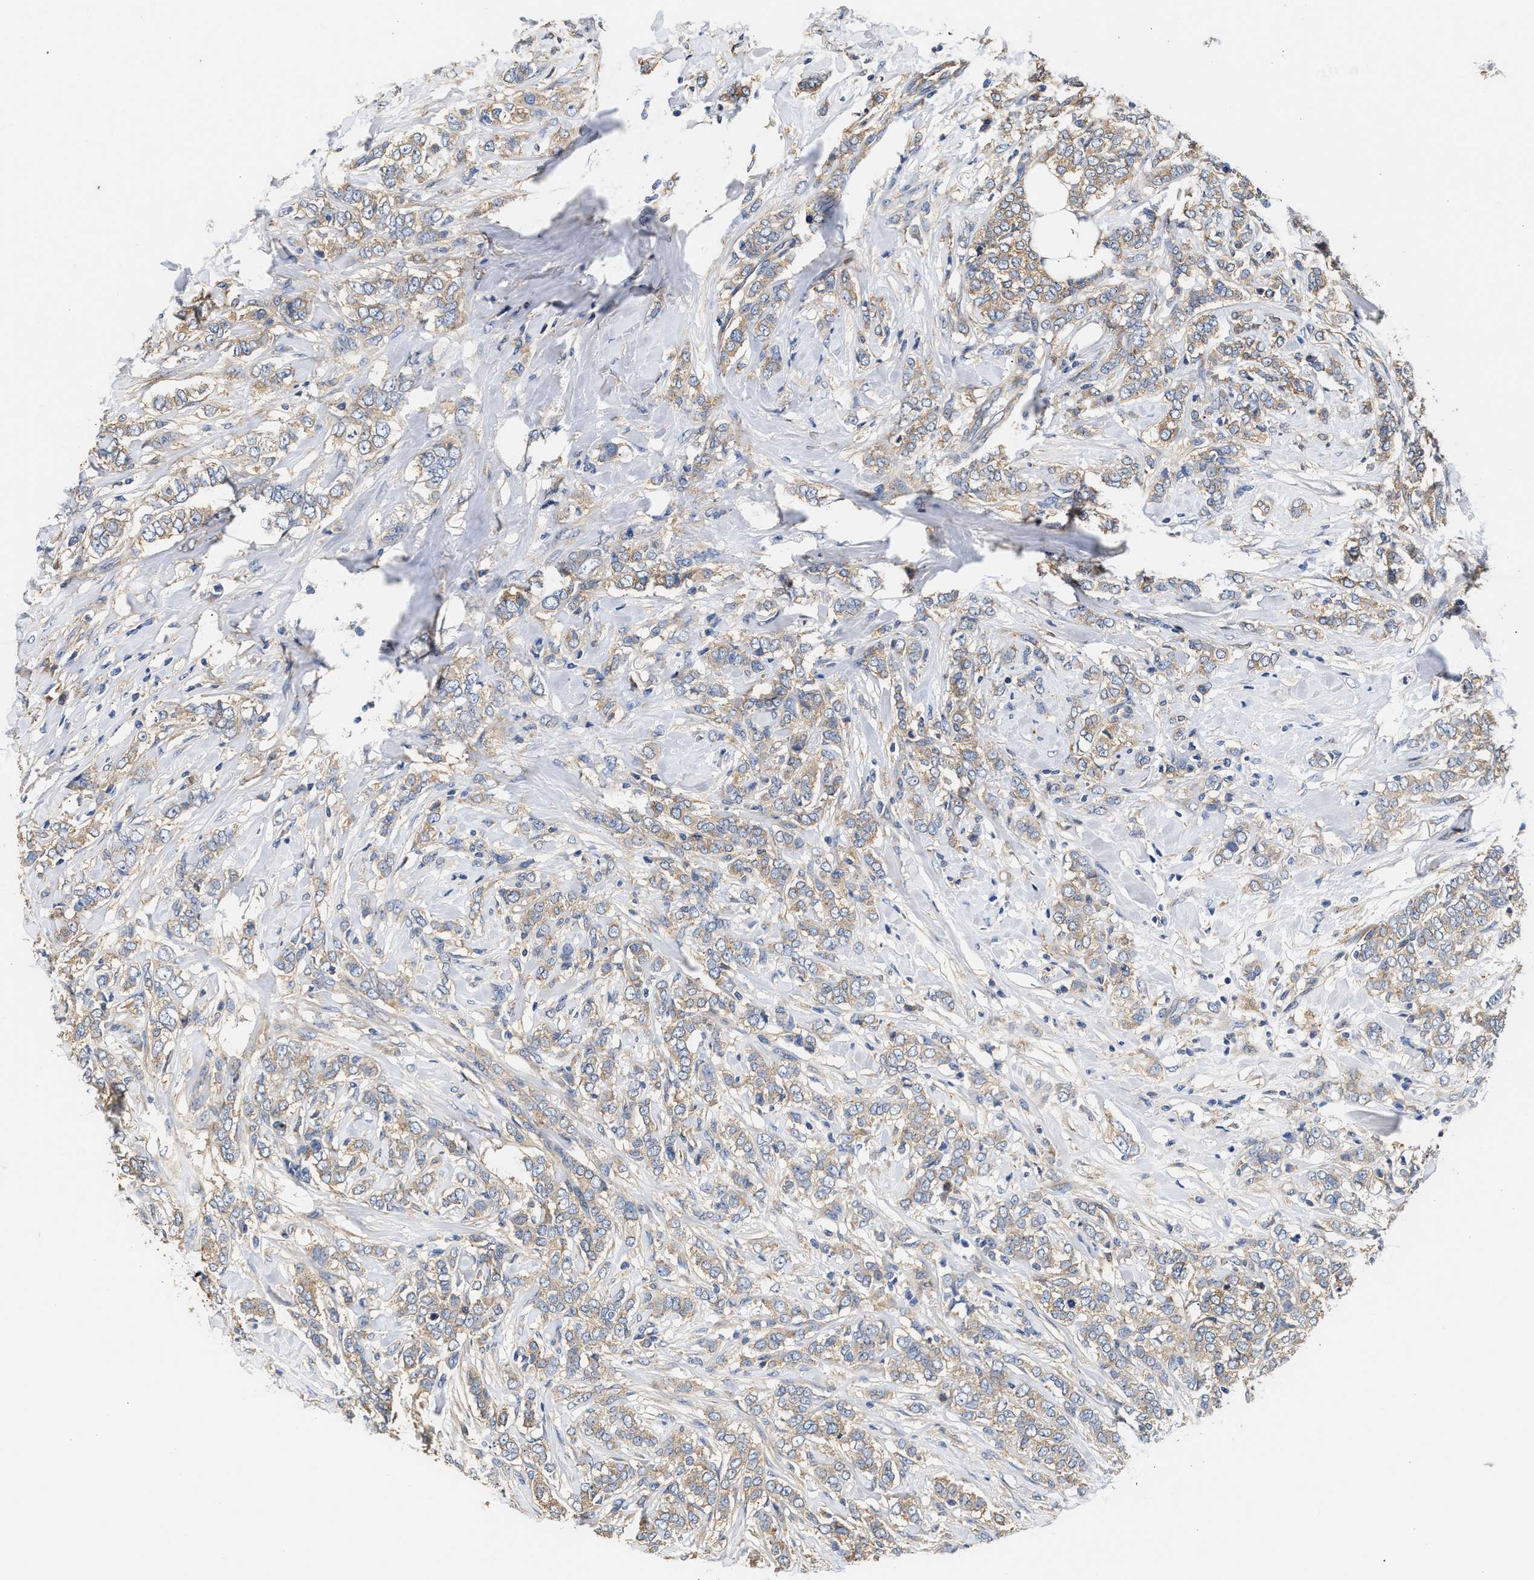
{"staining": {"intensity": "weak", "quantity": ">75%", "location": "cytoplasmic/membranous"}, "tissue": "breast cancer", "cell_type": "Tumor cells", "image_type": "cancer", "snomed": [{"axis": "morphology", "description": "Lobular carcinoma"}, {"axis": "topography", "description": "Skin"}, {"axis": "topography", "description": "Breast"}], "caption": "Human lobular carcinoma (breast) stained for a protein (brown) displays weak cytoplasmic/membranous positive positivity in approximately >75% of tumor cells.", "gene": "KLB", "patient": {"sex": "female", "age": 46}}